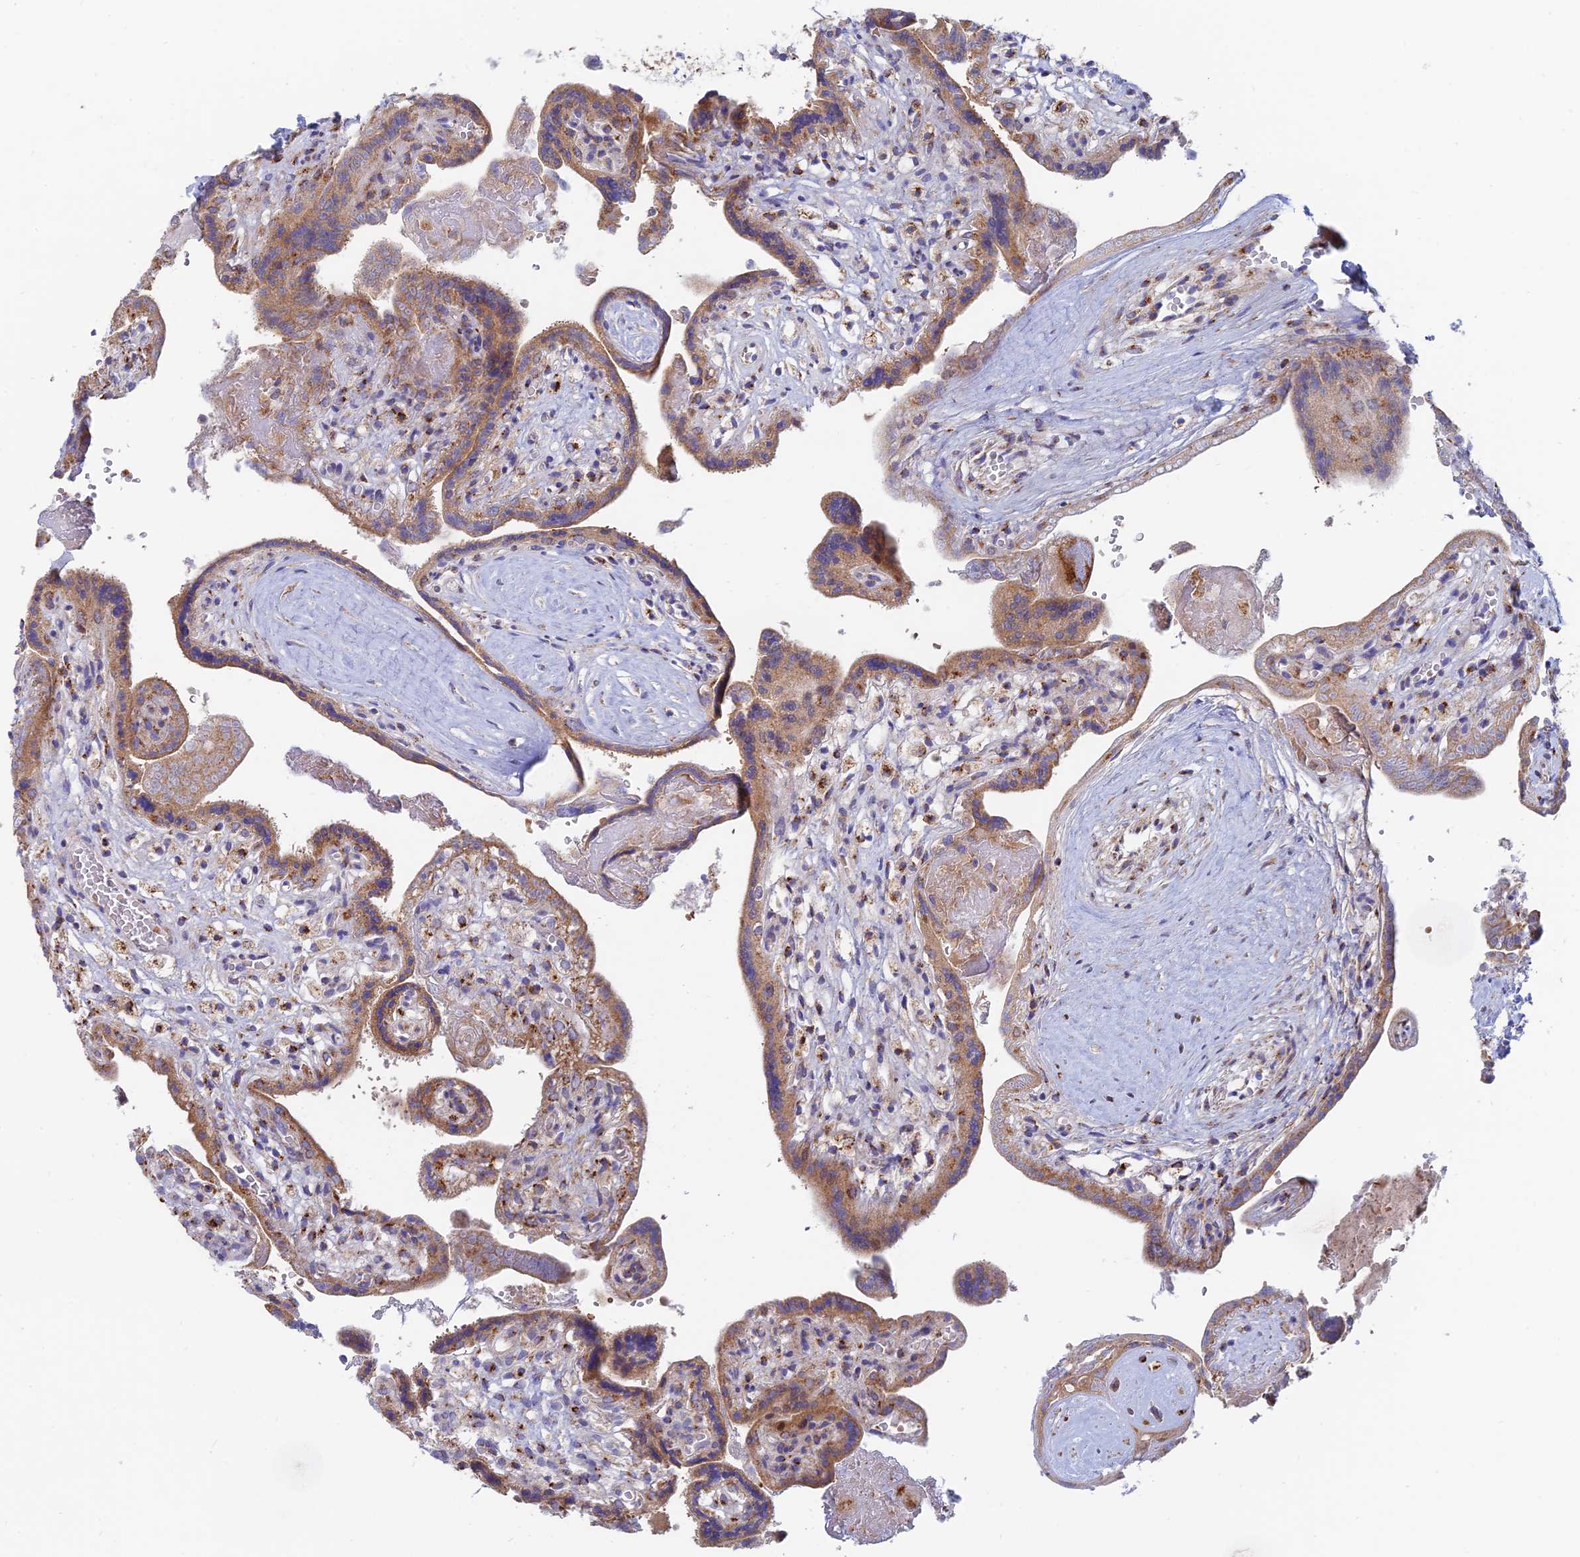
{"staining": {"intensity": "moderate", "quantity": "25%-75%", "location": "cytoplasmic/membranous"}, "tissue": "placenta", "cell_type": "Trophoblastic cells", "image_type": "normal", "snomed": [{"axis": "morphology", "description": "Normal tissue, NOS"}, {"axis": "topography", "description": "Placenta"}], "caption": "This photomicrograph shows IHC staining of unremarkable placenta, with medium moderate cytoplasmic/membranous staining in approximately 25%-75% of trophoblastic cells.", "gene": "ENSG00000267561", "patient": {"sex": "female", "age": 37}}